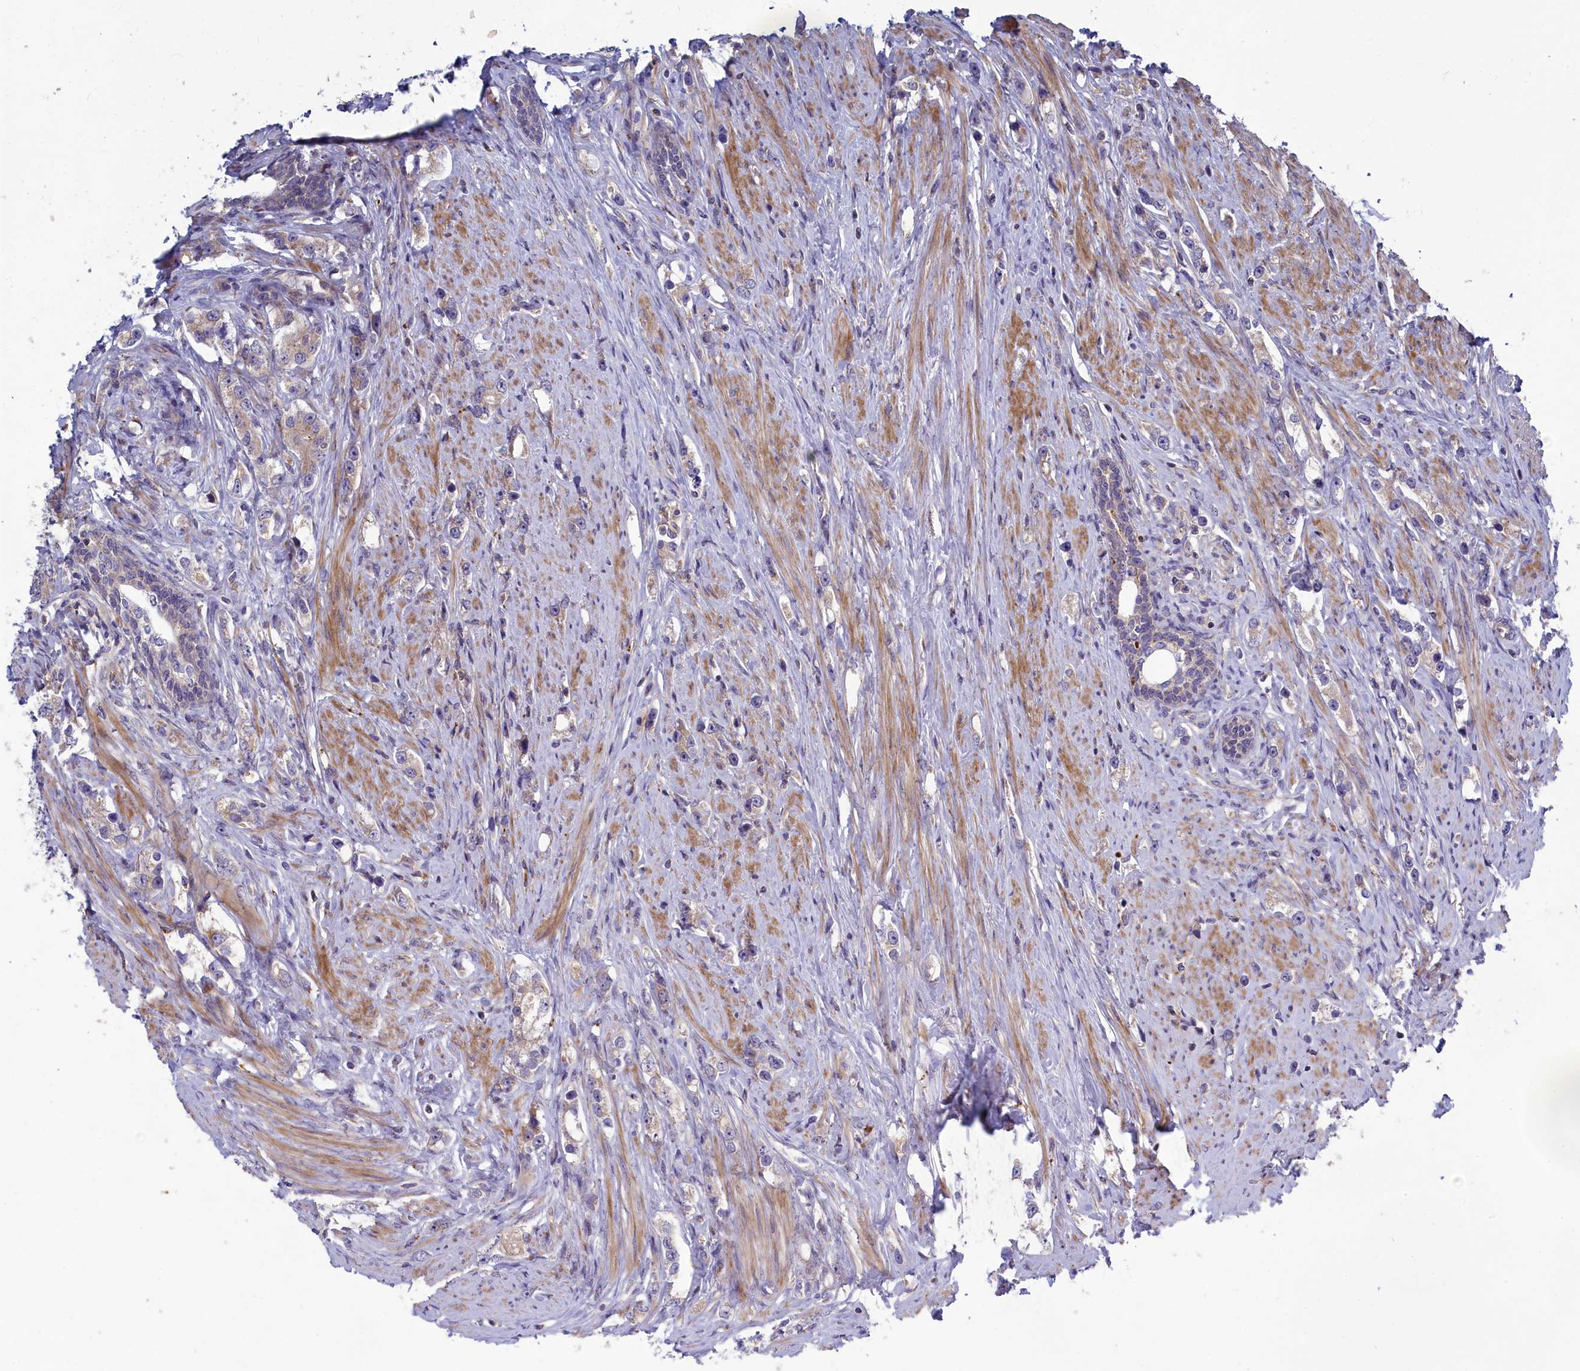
{"staining": {"intensity": "weak", "quantity": "<25%", "location": "cytoplasmic/membranous"}, "tissue": "prostate cancer", "cell_type": "Tumor cells", "image_type": "cancer", "snomed": [{"axis": "morphology", "description": "Adenocarcinoma, High grade"}, {"axis": "topography", "description": "Prostate"}], "caption": "Tumor cells show no significant protein staining in prostate cancer (adenocarcinoma (high-grade)). Nuclei are stained in blue.", "gene": "BLTP2", "patient": {"sex": "male", "age": 63}}